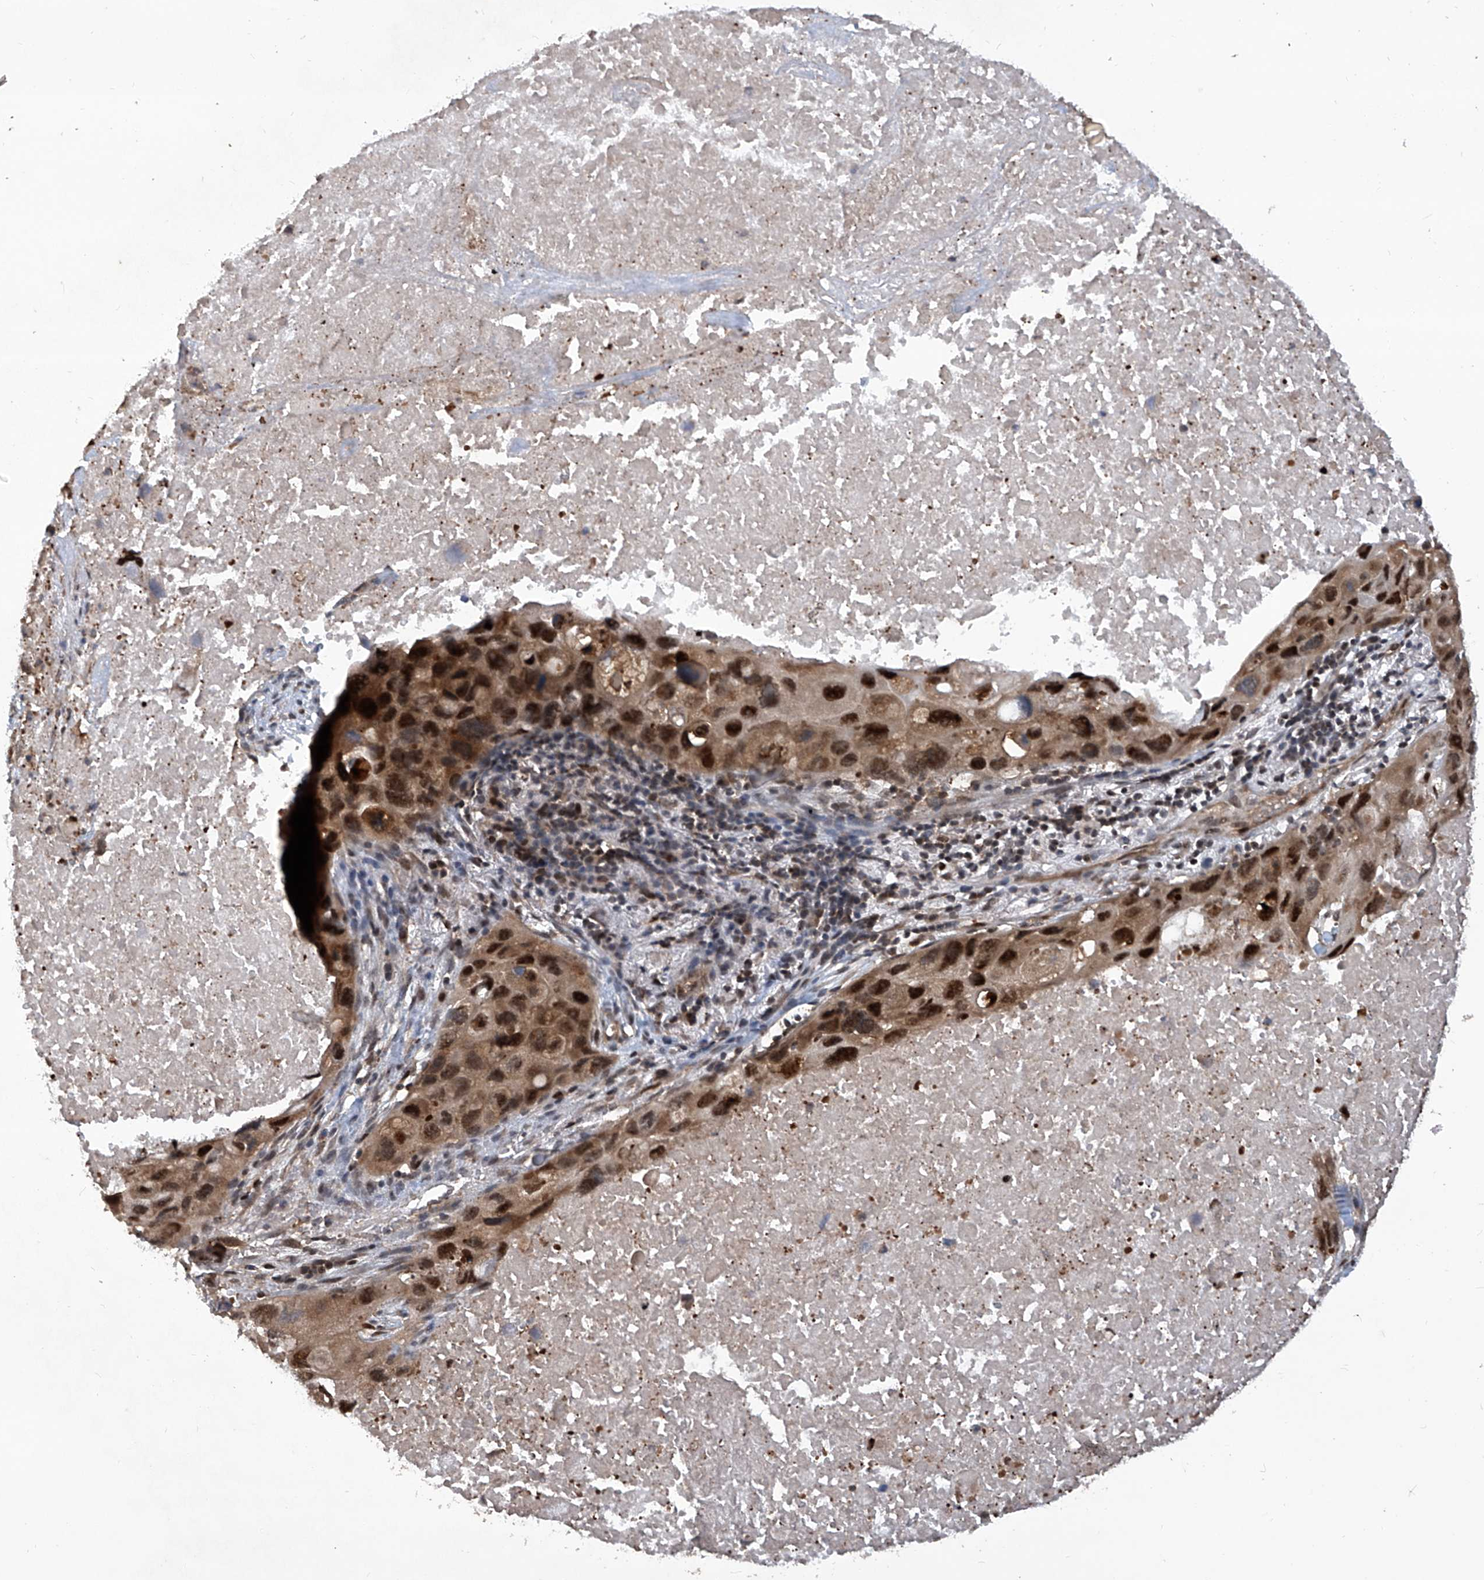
{"staining": {"intensity": "strong", "quantity": ">75%", "location": "cytoplasmic/membranous,nuclear"}, "tissue": "lung cancer", "cell_type": "Tumor cells", "image_type": "cancer", "snomed": [{"axis": "morphology", "description": "Squamous cell carcinoma, NOS"}, {"axis": "topography", "description": "Lung"}], "caption": "Tumor cells show high levels of strong cytoplasmic/membranous and nuclear staining in approximately >75% of cells in squamous cell carcinoma (lung).", "gene": "PSMB1", "patient": {"sex": "female", "age": 73}}